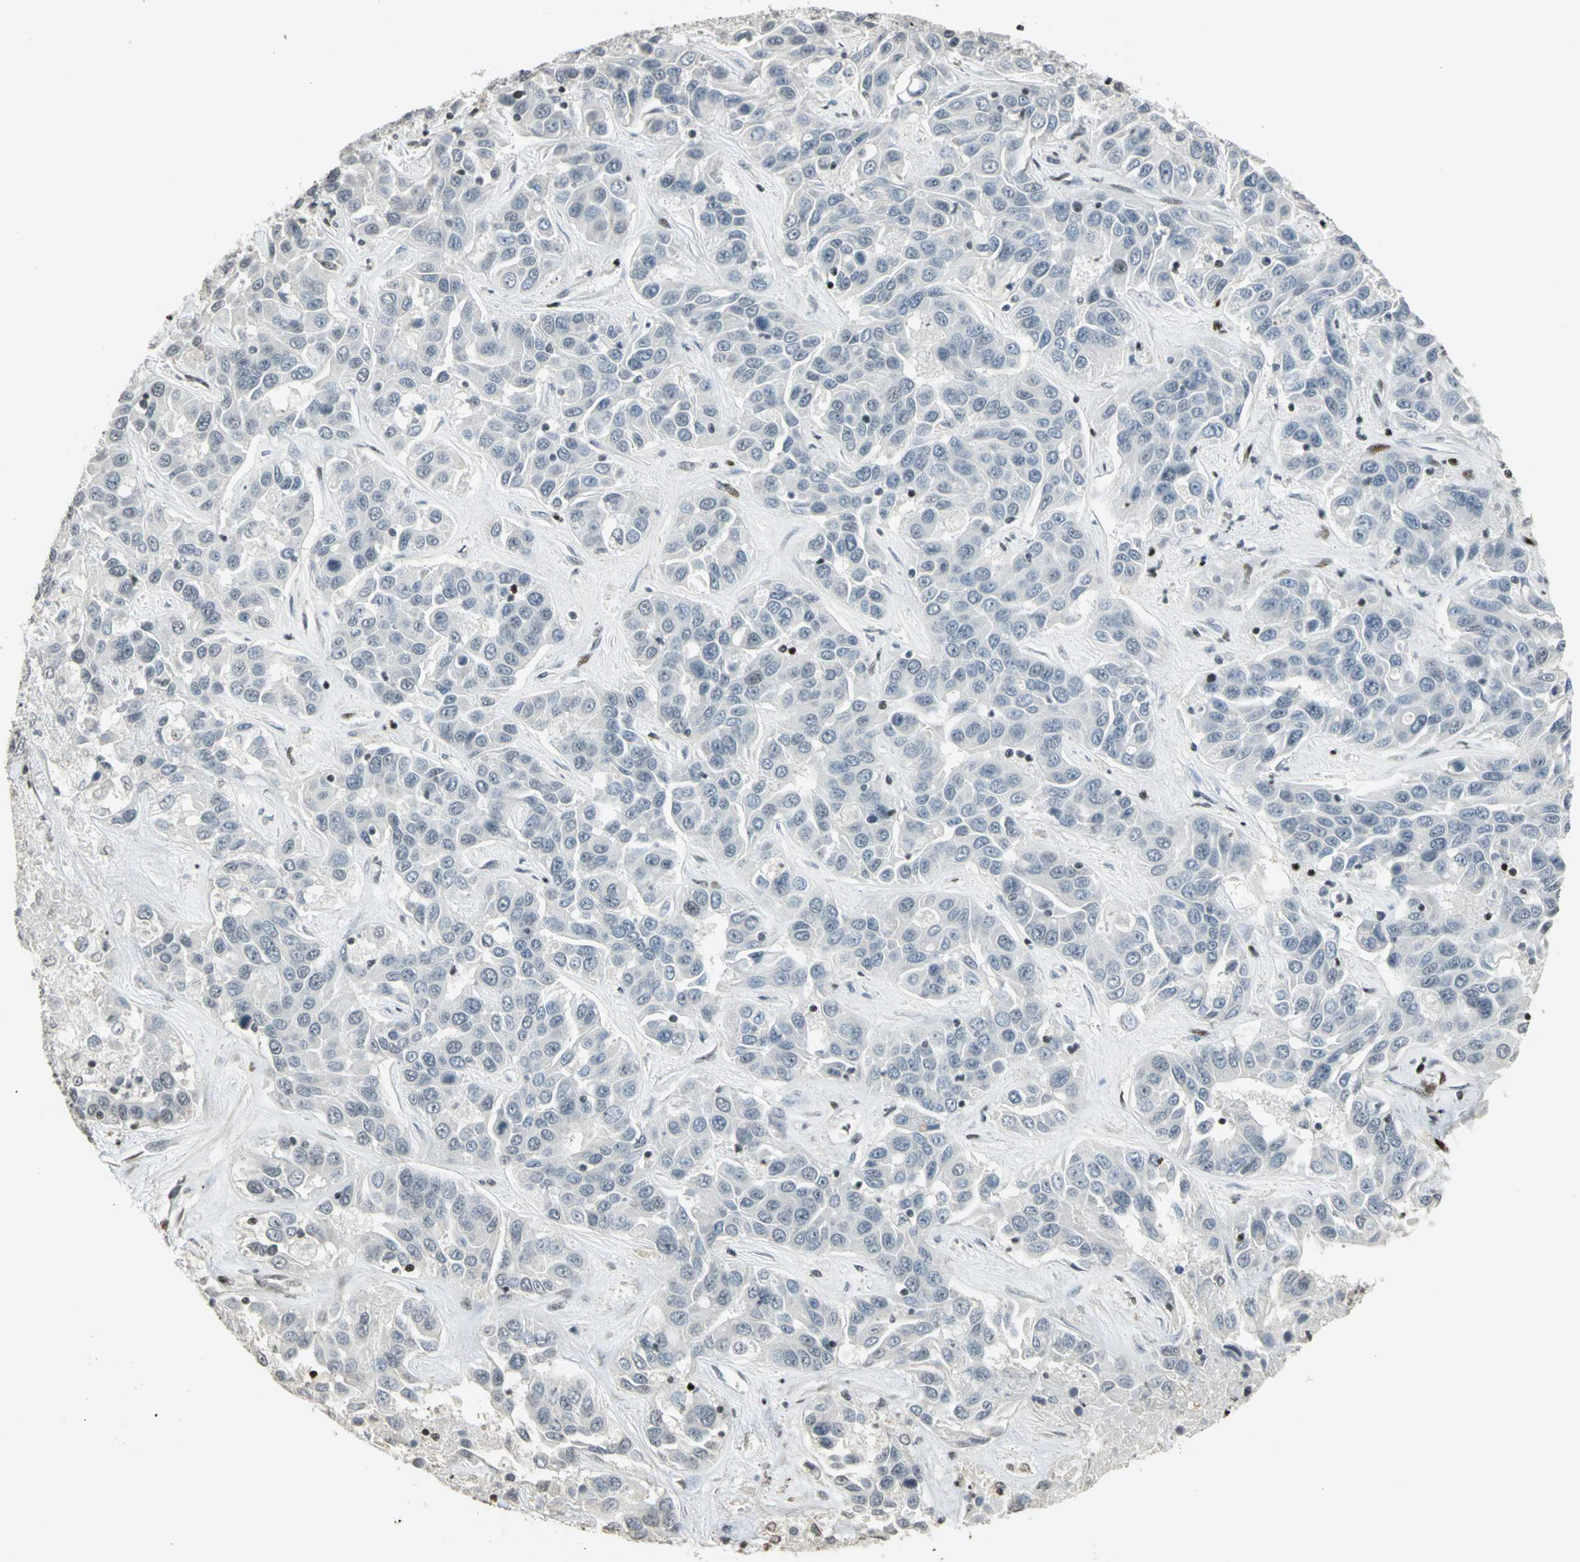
{"staining": {"intensity": "negative", "quantity": "none", "location": "none"}, "tissue": "liver cancer", "cell_type": "Tumor cells", "image_type": "cancer", "snomed": [{"axis": "morphology", "description": "Cholangiocarcinoma"}, {"axis": "topography", "description": "Liver"}], "caption": "Tumor cells show no significant protein staining in liver cancer (cholangiocarcinoma). Nuclei are stained in blue.", "gene": "KDM1A", "patient": {"sex": "female", "age": 52}}